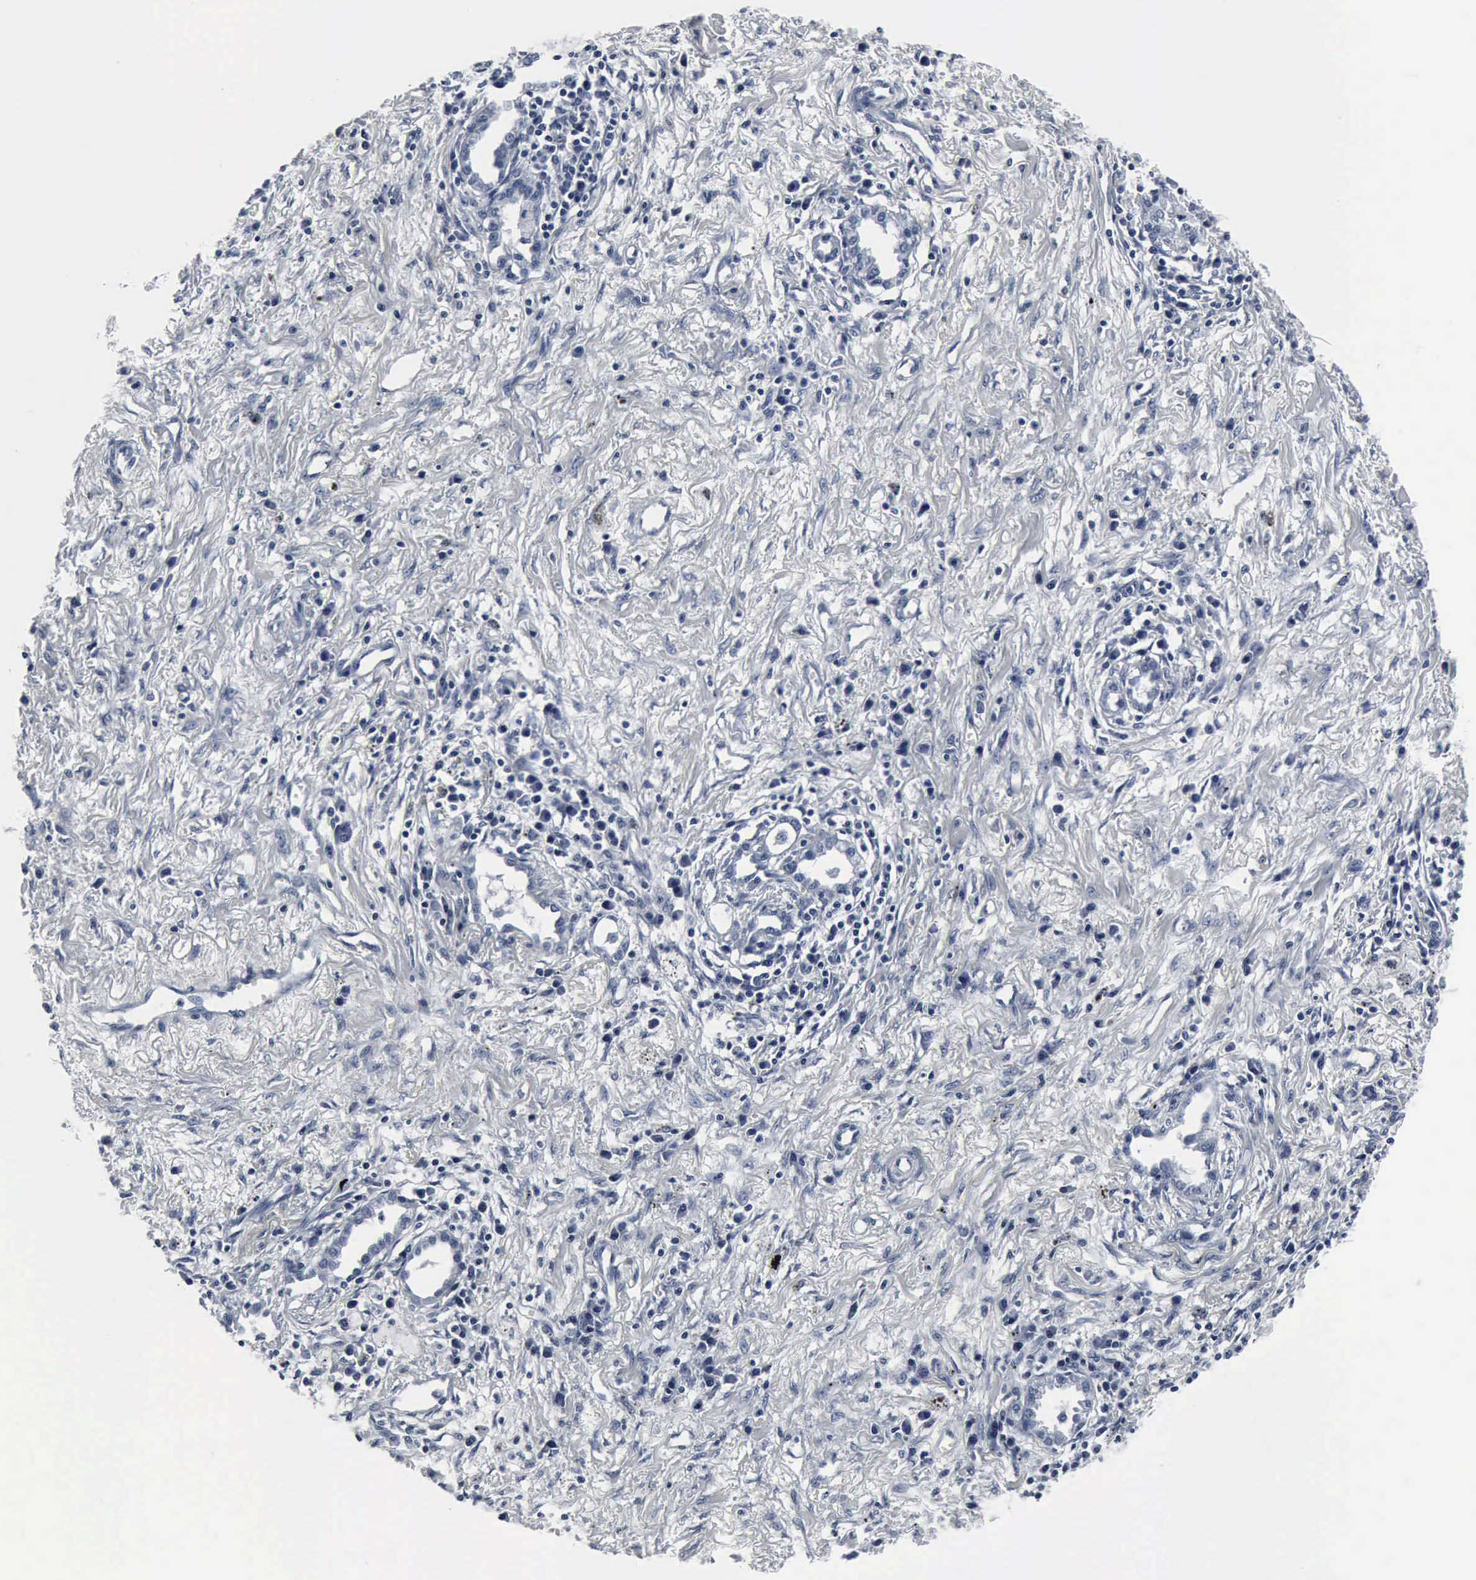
{"staining": {"intensity": "negative", "quantity": "none", "location": "none"}, "tissue": "lung cancer", "cell_type": "Tumor cells", "image_type": "cancer", "snomed": [{"axis": "morphology", "description": "Adenocarcinoma, NOS"}, {"axis": "topography", "description": "Lung"}], "caption": "A high-resolution image shows IHC staining of adenocarcinoma (lung), which displays no significant positivity in tumor cells. (Stains: DAB (3,3'-diaminobenzidine) immunohistochemistry with hematoxylin counter stain, Microscopy: brightfield microscopy at high magnification).", "gene": "SNAP25", "patient": {"sex": "male", "age": 60}}